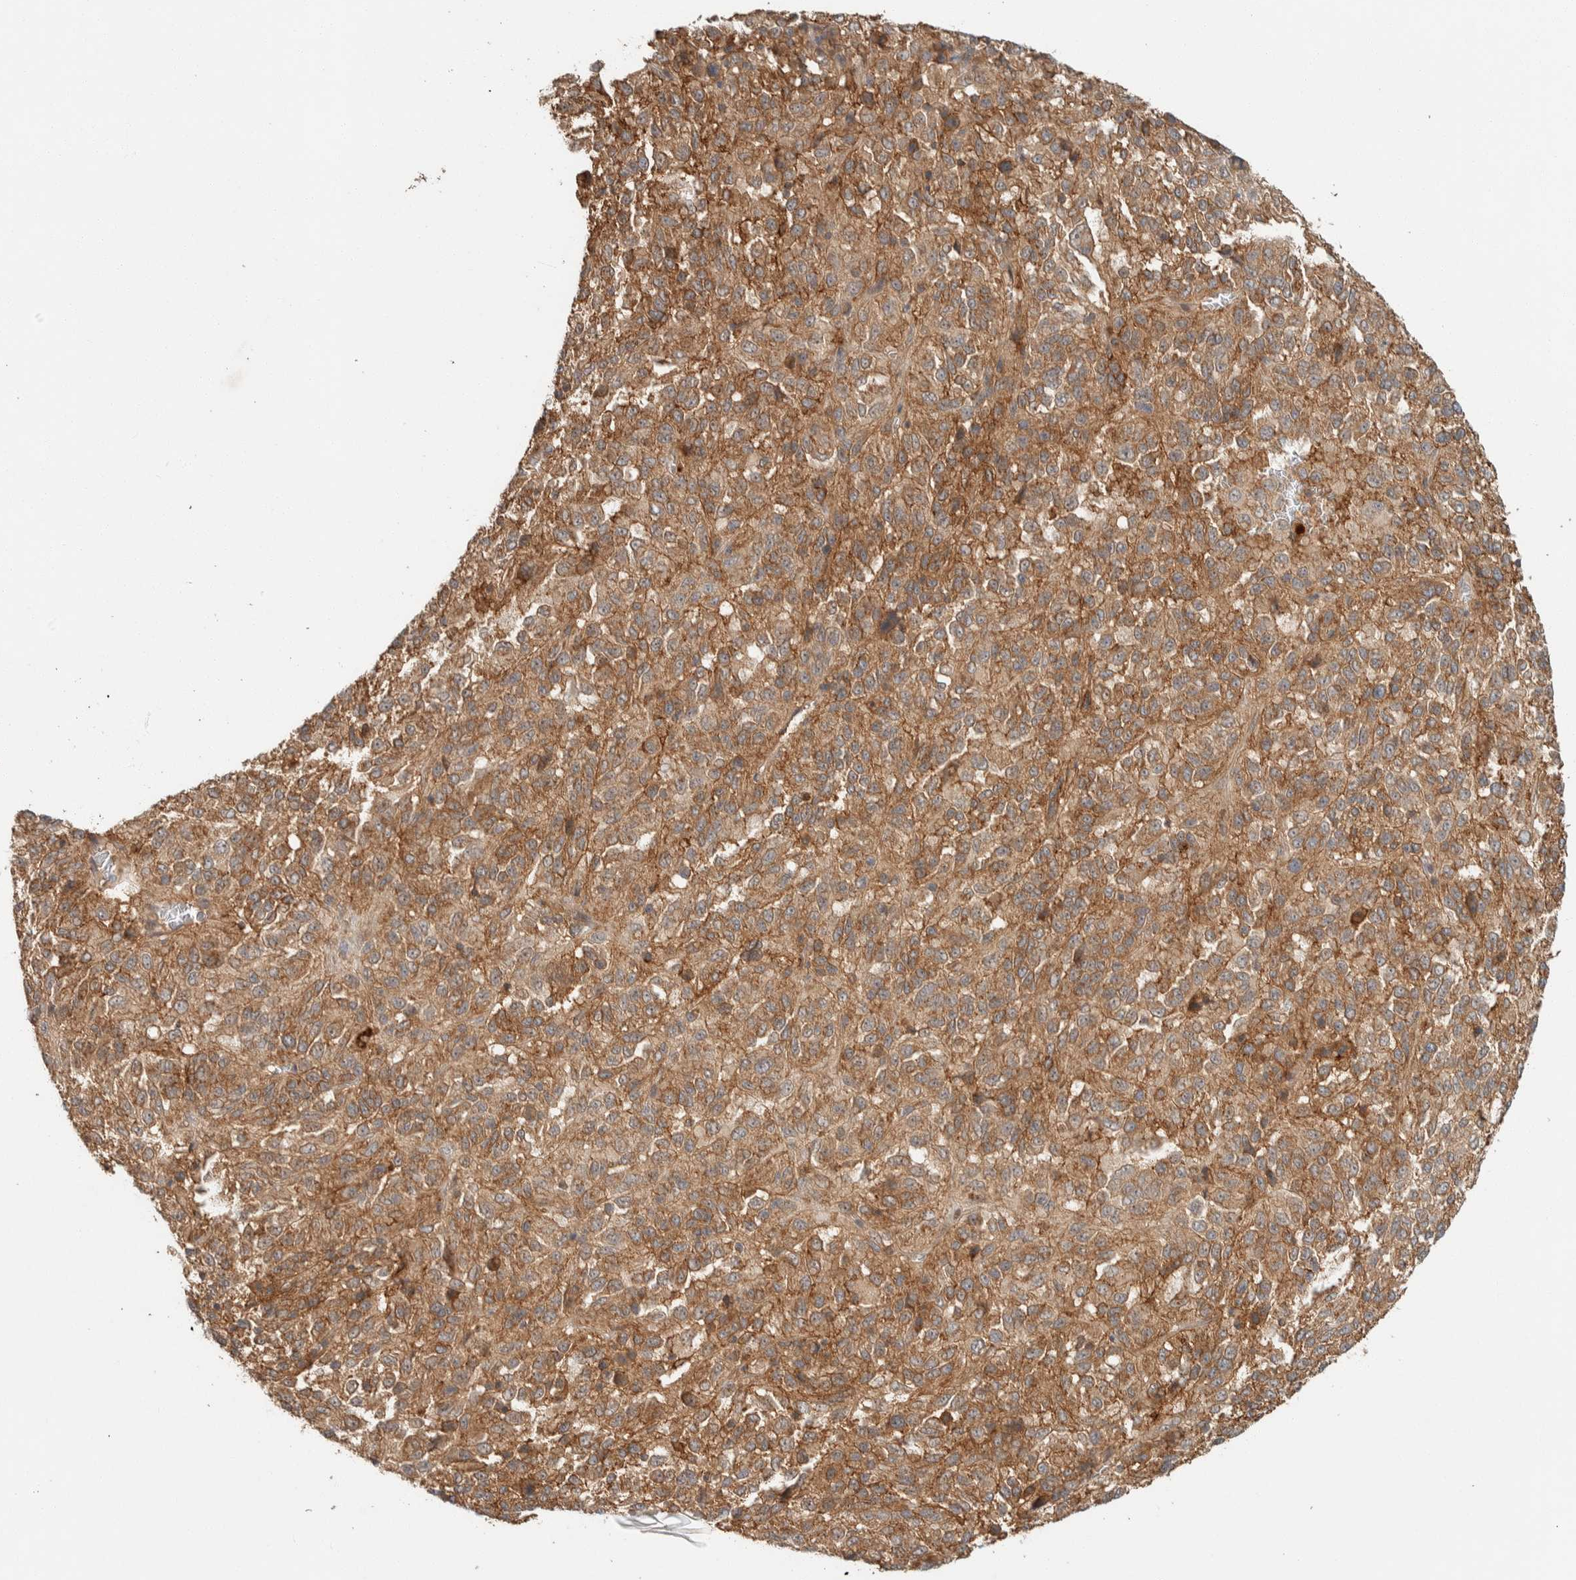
{"staining": {"intensity": "moderate", "quantity": ">75%", "location": "cytoplasmic/membranous"}, "tissue": "melanoma", "cell_type": "Tumor cells", "image_type": "cancer", "snomed": [{"axis": "morphology", "description": "Malignant melanoma, Metastatic site"}, {"axis": "topography", "description": "Lung"}], "caption": "Protein staining exhibits moderate cytoplasmic/membranous positivity in approximately >75% of tumor cells in malignant melanoma (metastatic site).", "gene": "ZNF567", "patient": {"sex": "male", "age": 64}}